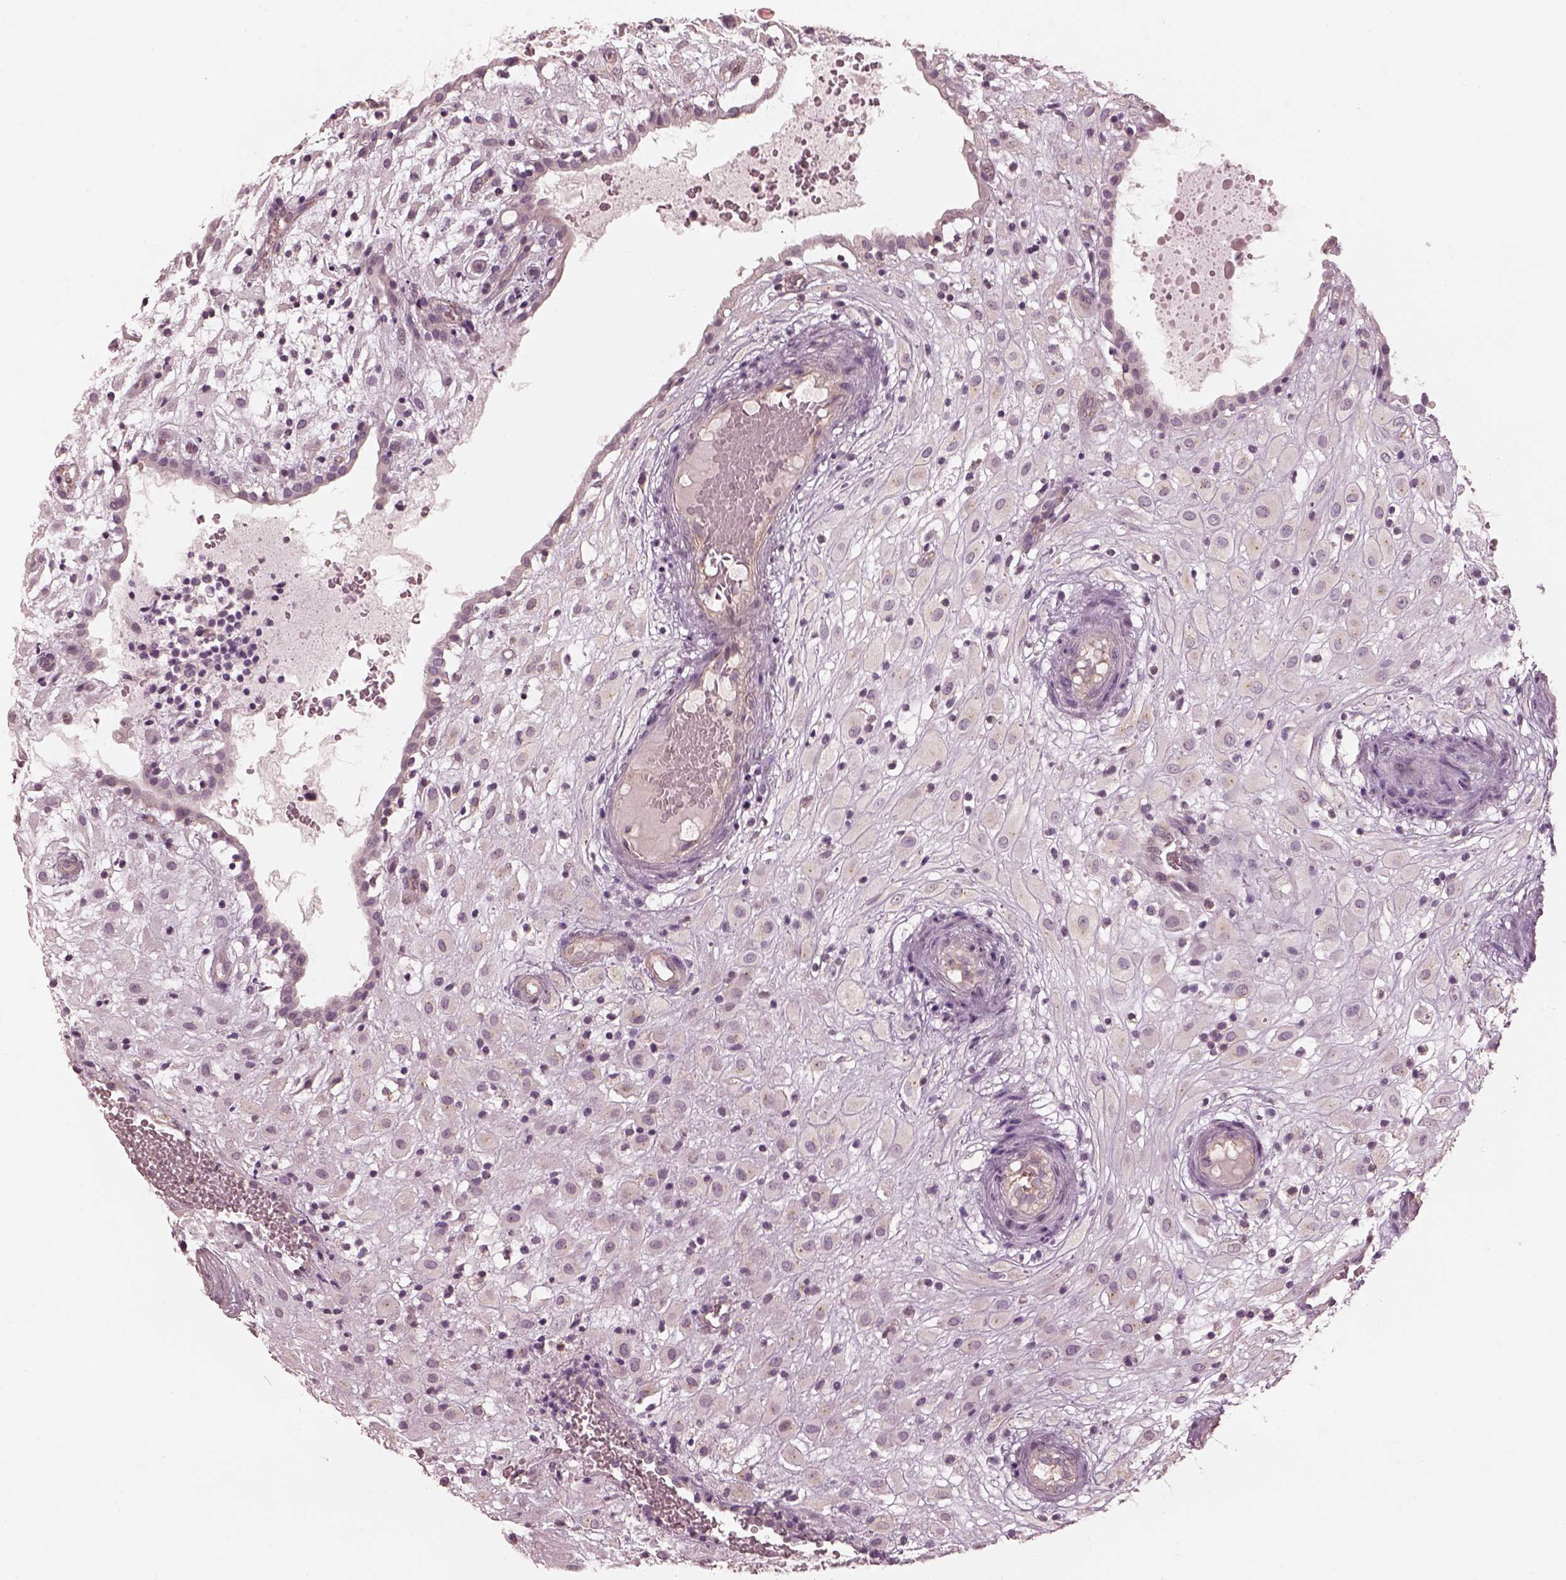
{"staining": {"intensity": "negative", "quantity": "none", "location": "none"}, "tissue": "placenta", "cell_type": "Decidual cells", "image_type": "normal", "snomed": [{"axis": "morphology", "description": "Normal tissue, NOS"}, {"axis": "topography", "description": "Placenta"}], "caption": "A high-resolution micrograph shows IHC staining of normal placenta, which demonstrates no significant expression in decidual cells.", "gene": "PRKACG", "patient": {"sex": "female", "age": 24}}